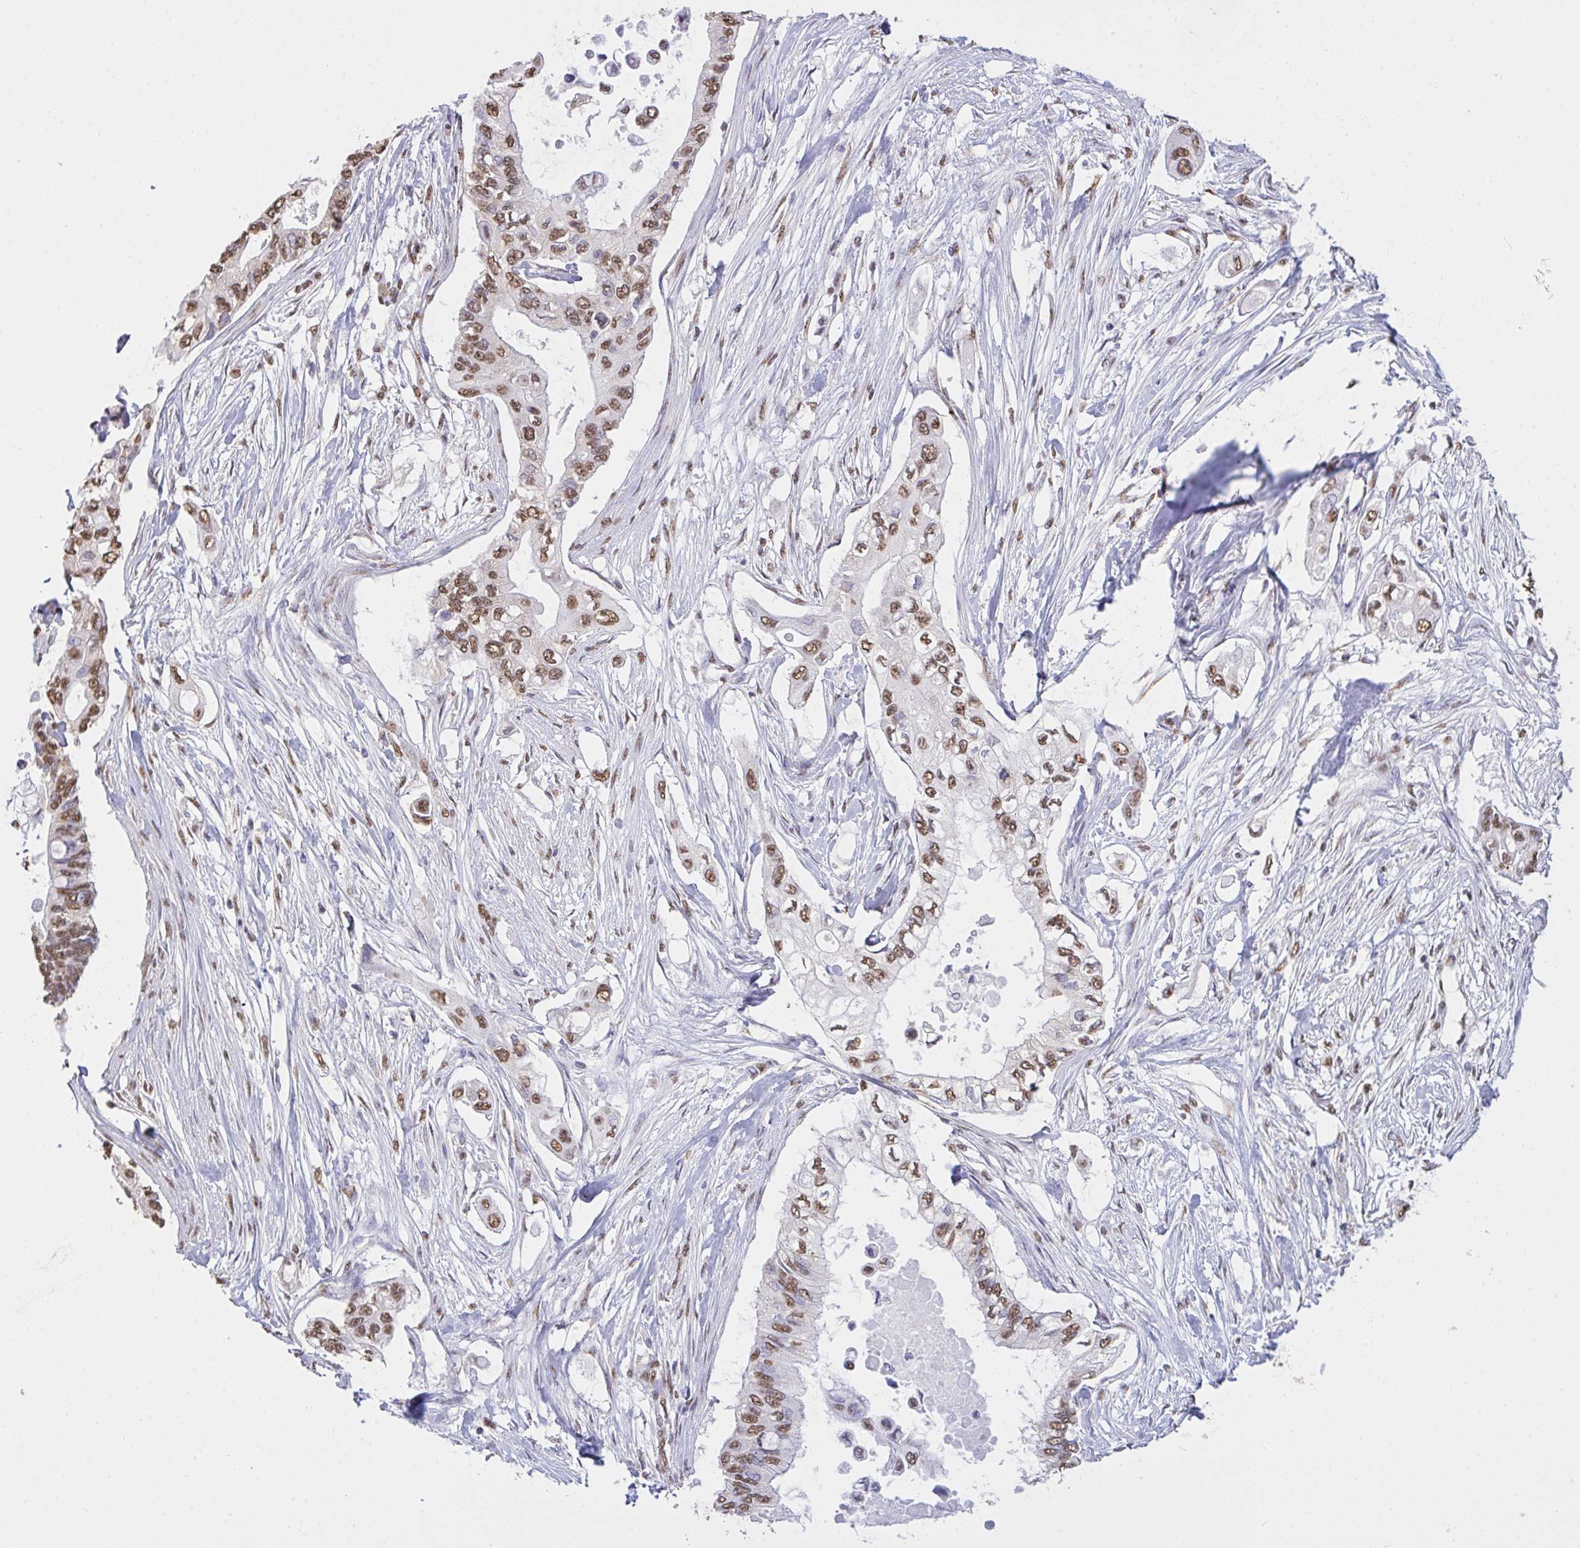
{"staining": {"intensity": "moderate", "quantity": ">75%", "location": "nuclear"}, "tissue": "pancreatic cancer", "cell_type": "Tumor cells", "image_type": "cancer", "snomed": [{"axis": "morphology", "description": "Adenocarcinoma, NOS"}, {"axis": "topography", "description": "Pancreas"}], "caption": "Adenocarcinoma (pancreatic) stained for a protein (brown) exhibits moderate nuclear positive staining in about >75% of tumor cells.", "gene": "SEMA6B", "patient": {"sex": "female", "age": 63}}